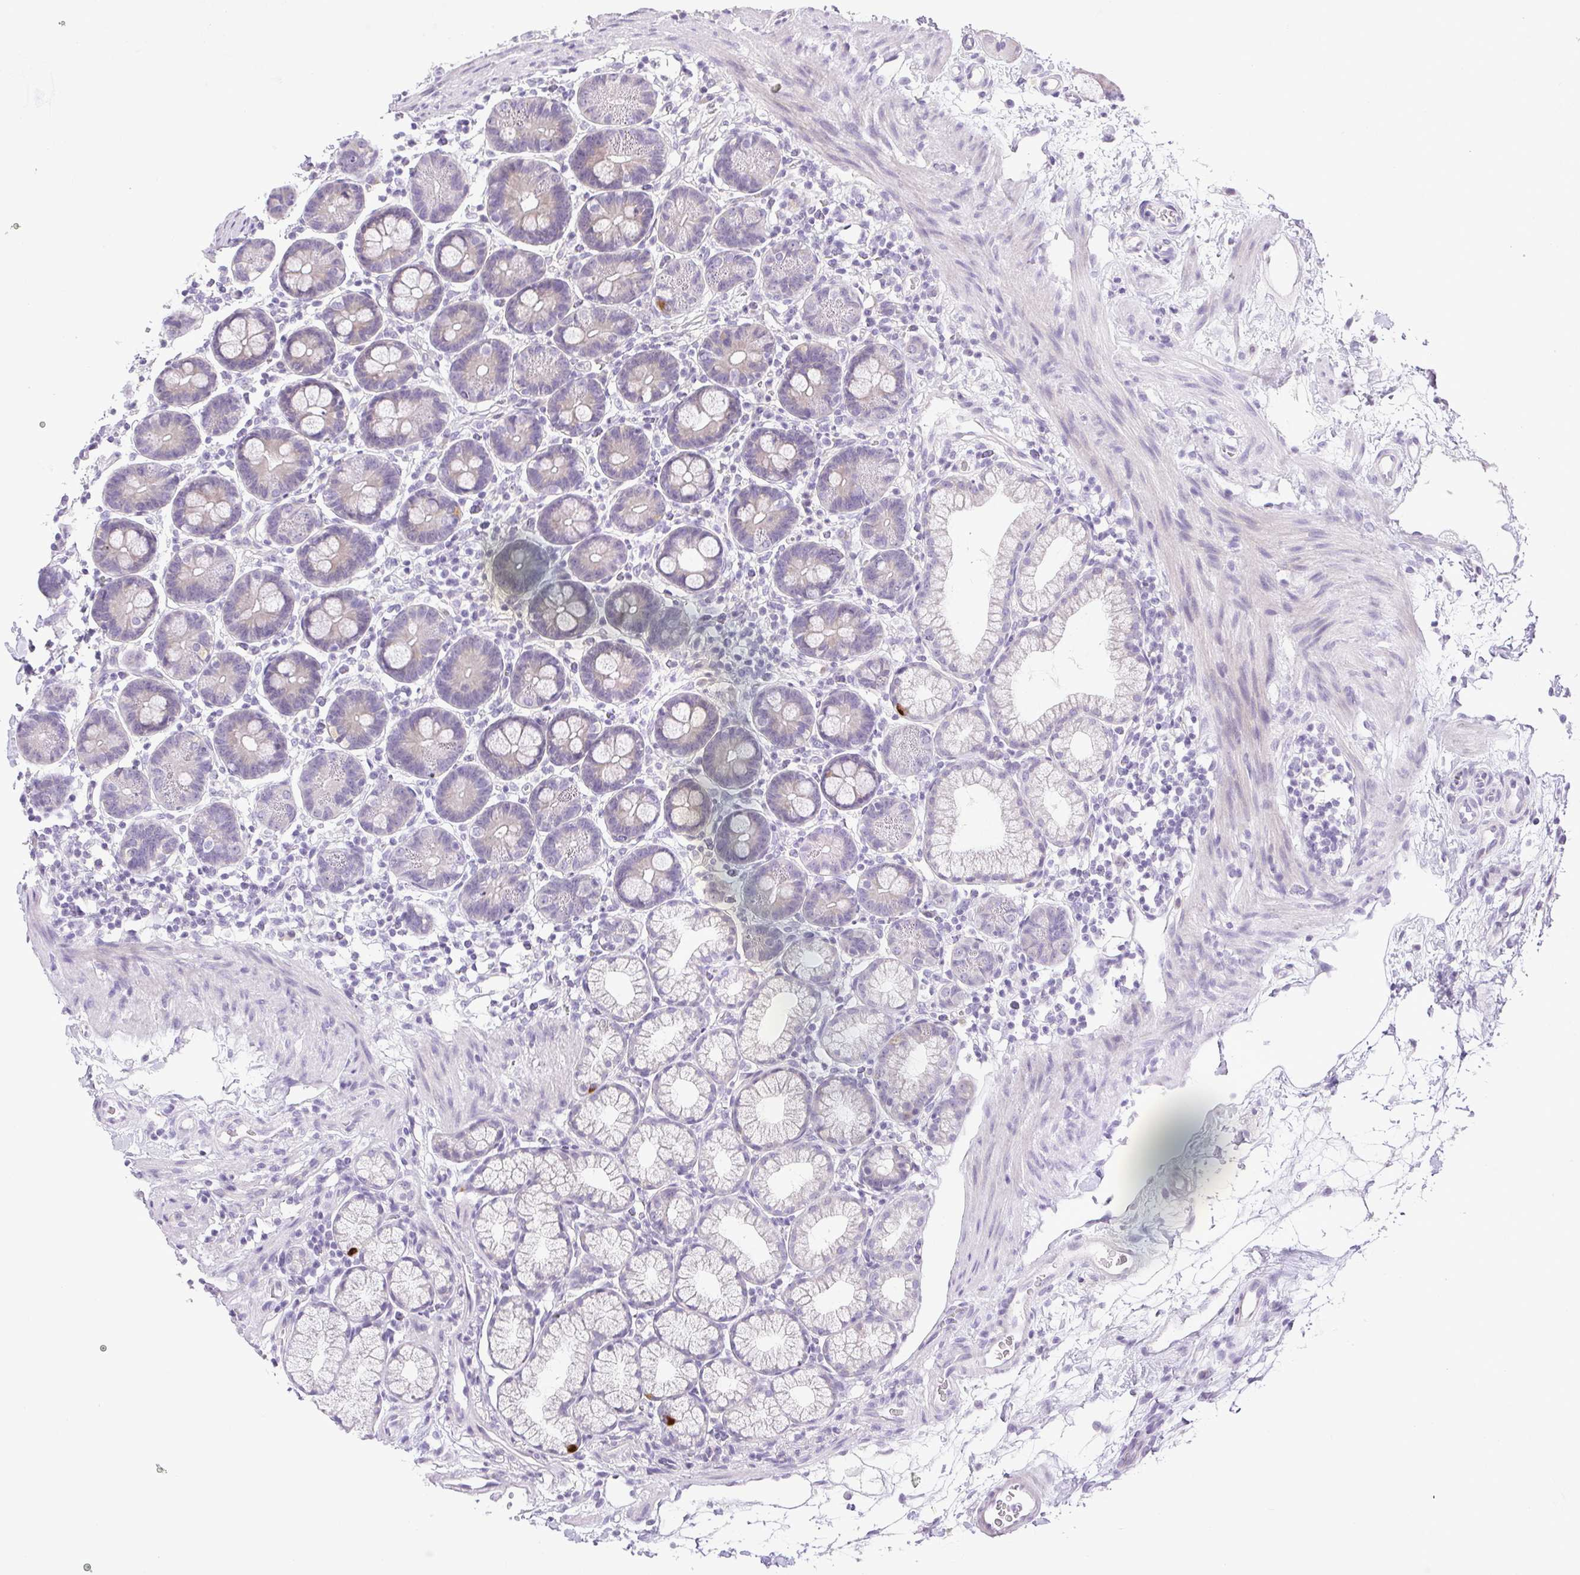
{"staining": {"intensity": "negative", "quantity": "none", "location": "none"}, "tissue": "duodenum", "cell_type": "Glandular cells", "image_type": "normal", "snomed": [{"axis": "morphology", "description": "Normal tissue, NOS"}, {"axis": "topography", "description": "Pancreas"}, {"axis": "topography", "description": "Duodenum"}], "caption": "DAB (3,3'-diaminobenzidine) immunohistochemical staining of unremarkable duodenum reveals no significant expression in glandular cells. (DAB (3,3'-diaminobenzidine) immunohistochemistry, high magnification).", "gene": "PAPPA2", "patient": {"sex": "male", "age": 59}}